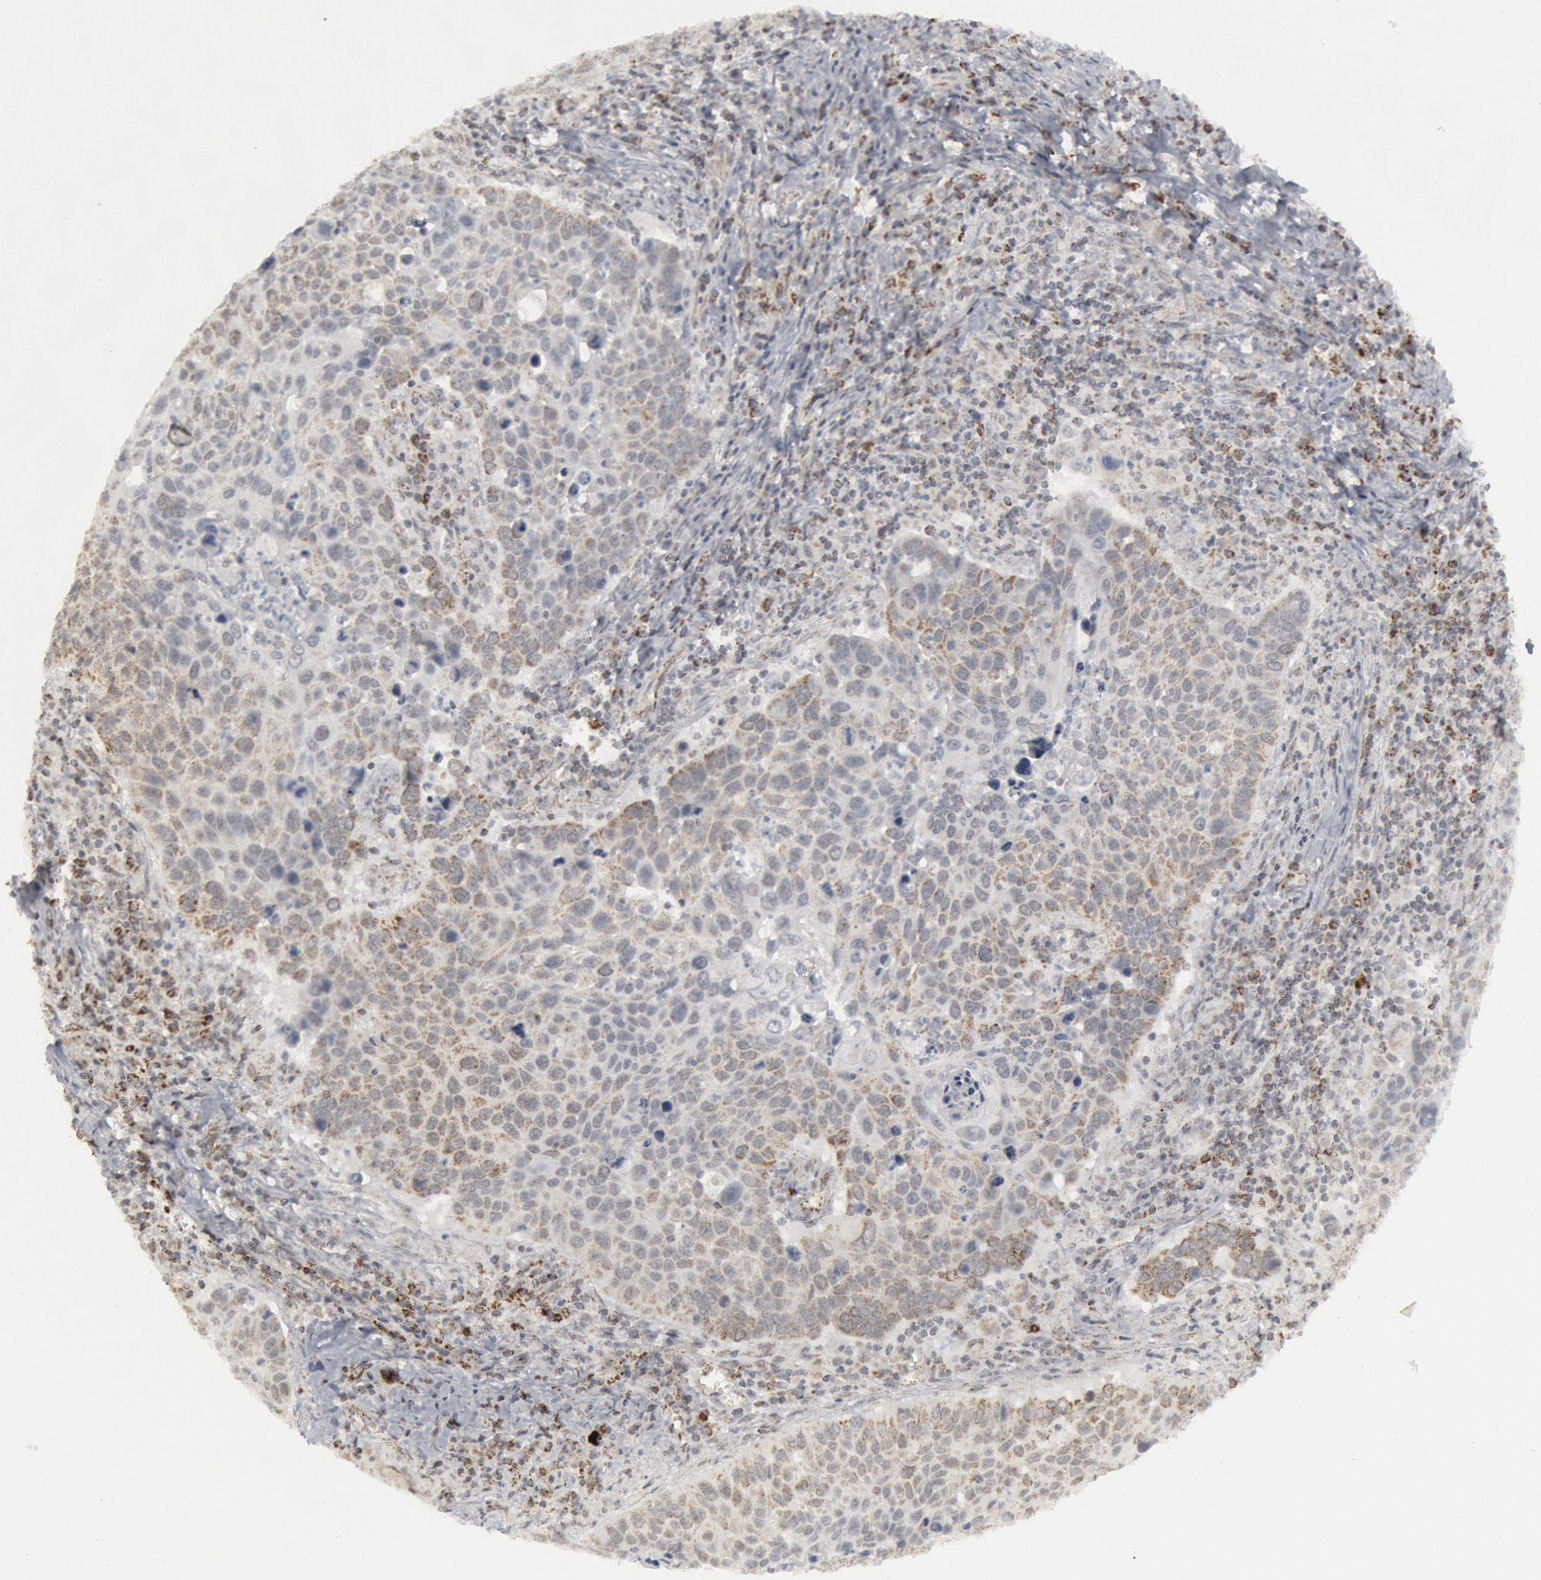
{"staining": {"intensity": "weak", "quantity": "<25%", "location": "cytoplasmic/membranous"}, "tissue": "lung cancer", "cell_type": "Tumor cells", "image_type": "cancer", "snomed": [{"axis": "morphology", "description": "Squamous cell carcinoma, NOS"}, {"axis": "topography", "description": "Lung"}], "caption": "Human lung cancer (squamous cell carcinoma) stained for a protein using immunohistochemistry (IHC) exhibits no expression in tumor cells.", "gene": "CASP9", "patient": {"sex": "male", "age": 68}}